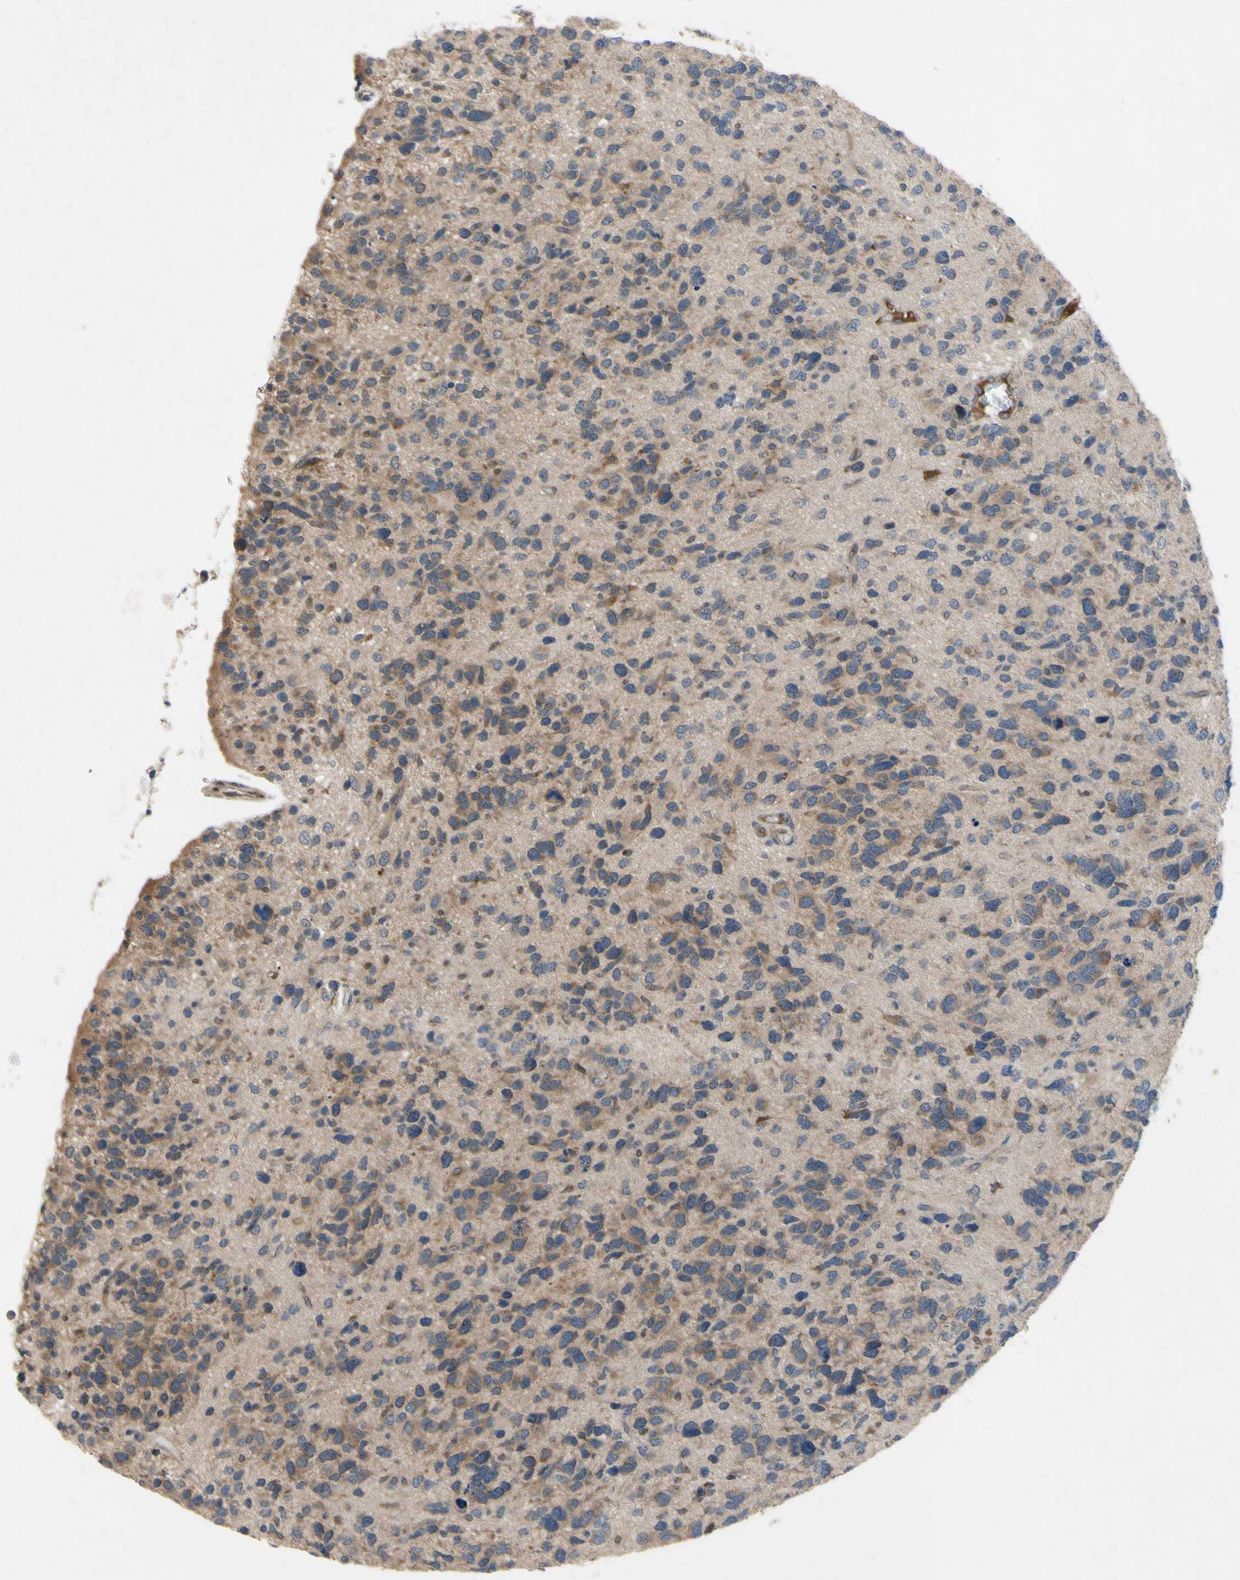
{"staining": {"intensity": "moderate", "quantity": "25%-75%", "location": "cytoplasmic/membranous"}, "tissue": "glioma", "cell_type": "Tumor cells", "image_type": "cancer", "snomed": [{"axis": "morphology", "description": "Glioma, malignant, High grade"}, {"axis": "topography", "description": "Brain"}], "caption": "Immunohistochemical staining of human high-grade glioma (malignant) exhibits medium levels of moderate cytoplasmic/membranous protein staining in about 25%-75% of tumor cells.", "gene": "XIAP", "patient": {"sex": "female", "age": 58}}